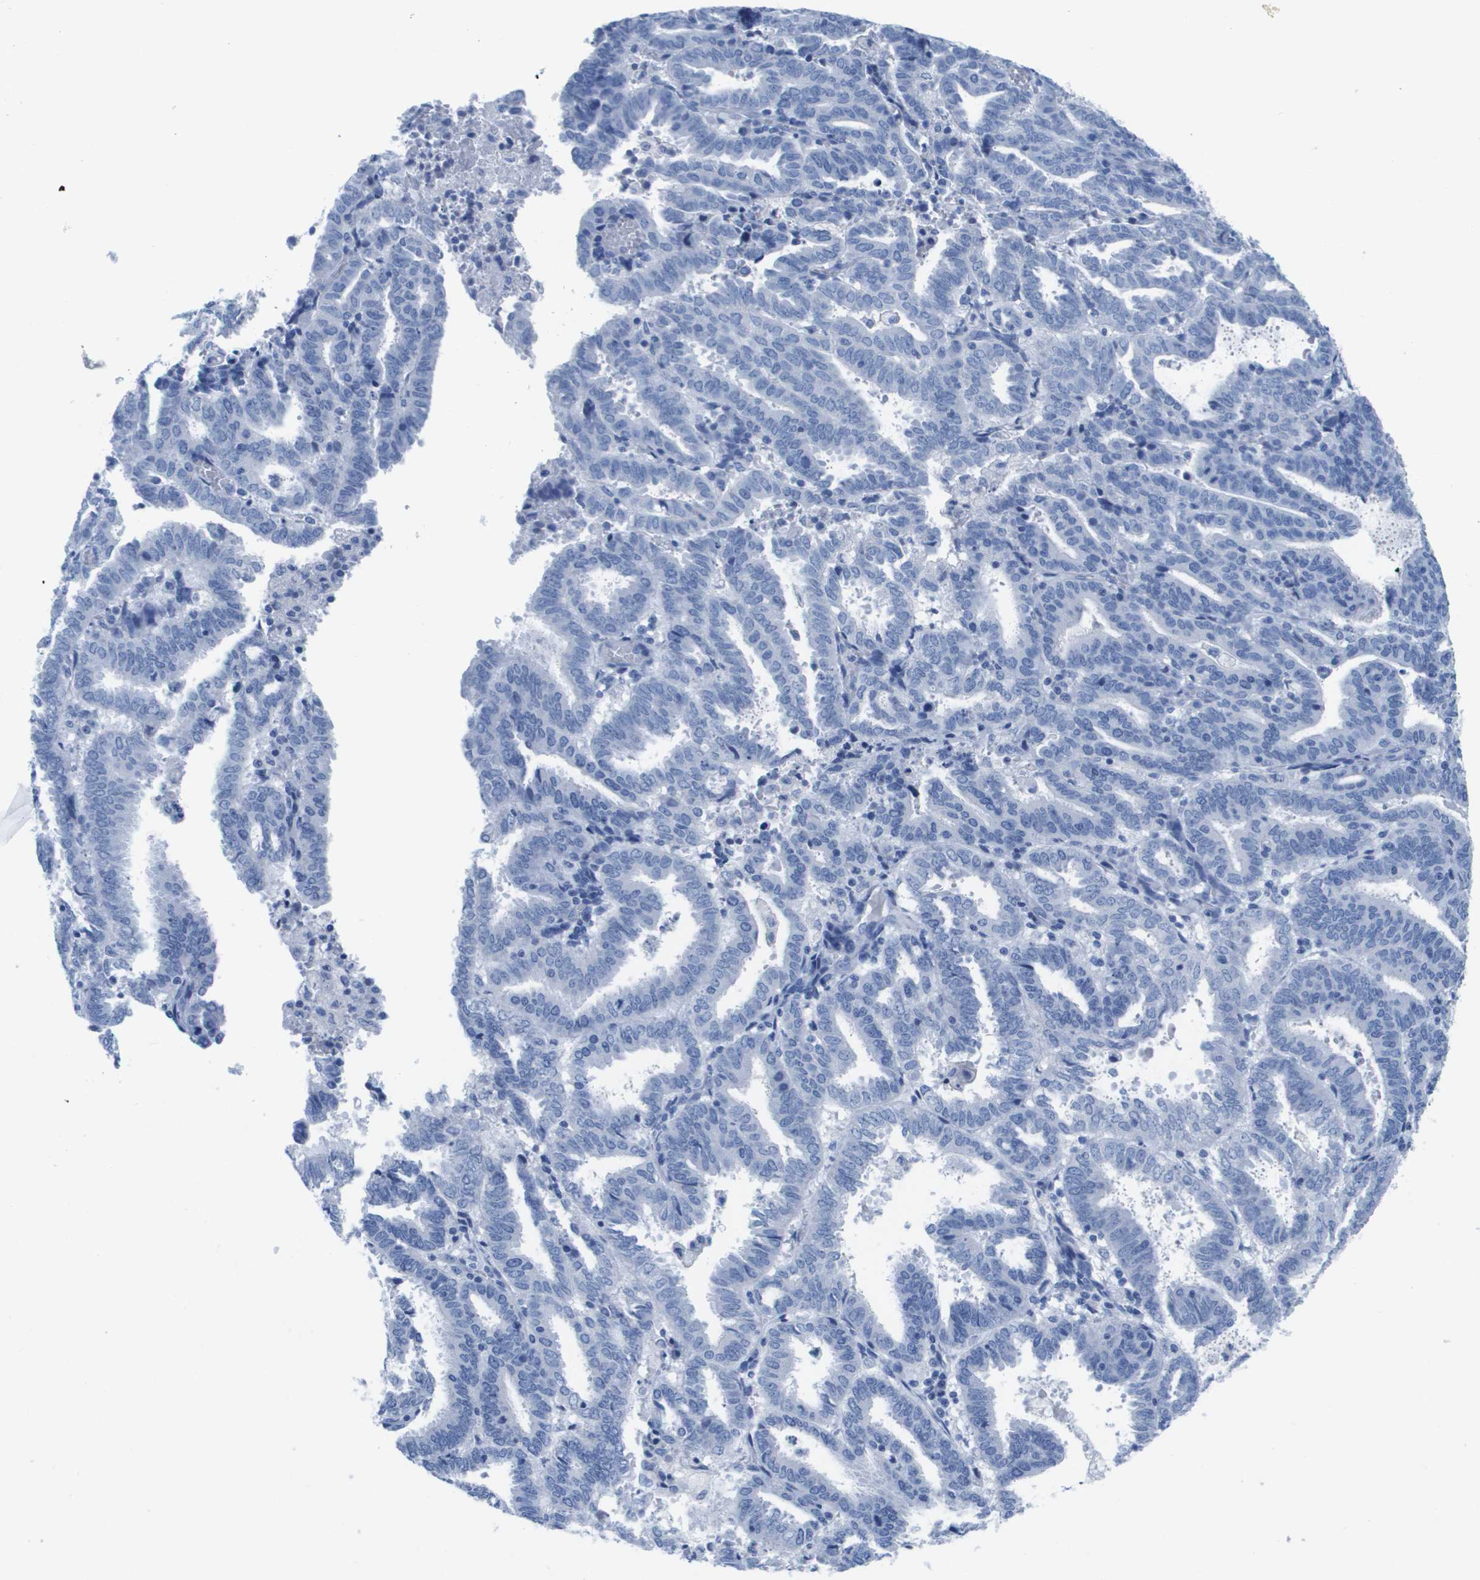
{"staining": {"intensity": "negative", "quantity": "none", "location": "none"}, "tissue": "endometrial cancer", "cell_type": "Tumor cells", "image_type": "cancer", "snomed": [{"axis": "morphology", "description": "Adenocarcinoma, NOS"}, {"axis": "topography", "description": "Uterus"}], "caption": "Photomicrograph shows no significant protein expression in tumor cells of adenocarcinoma (endometrial).", "gene": "APOA1", "patient": {"sex": "female", "age": 83}}